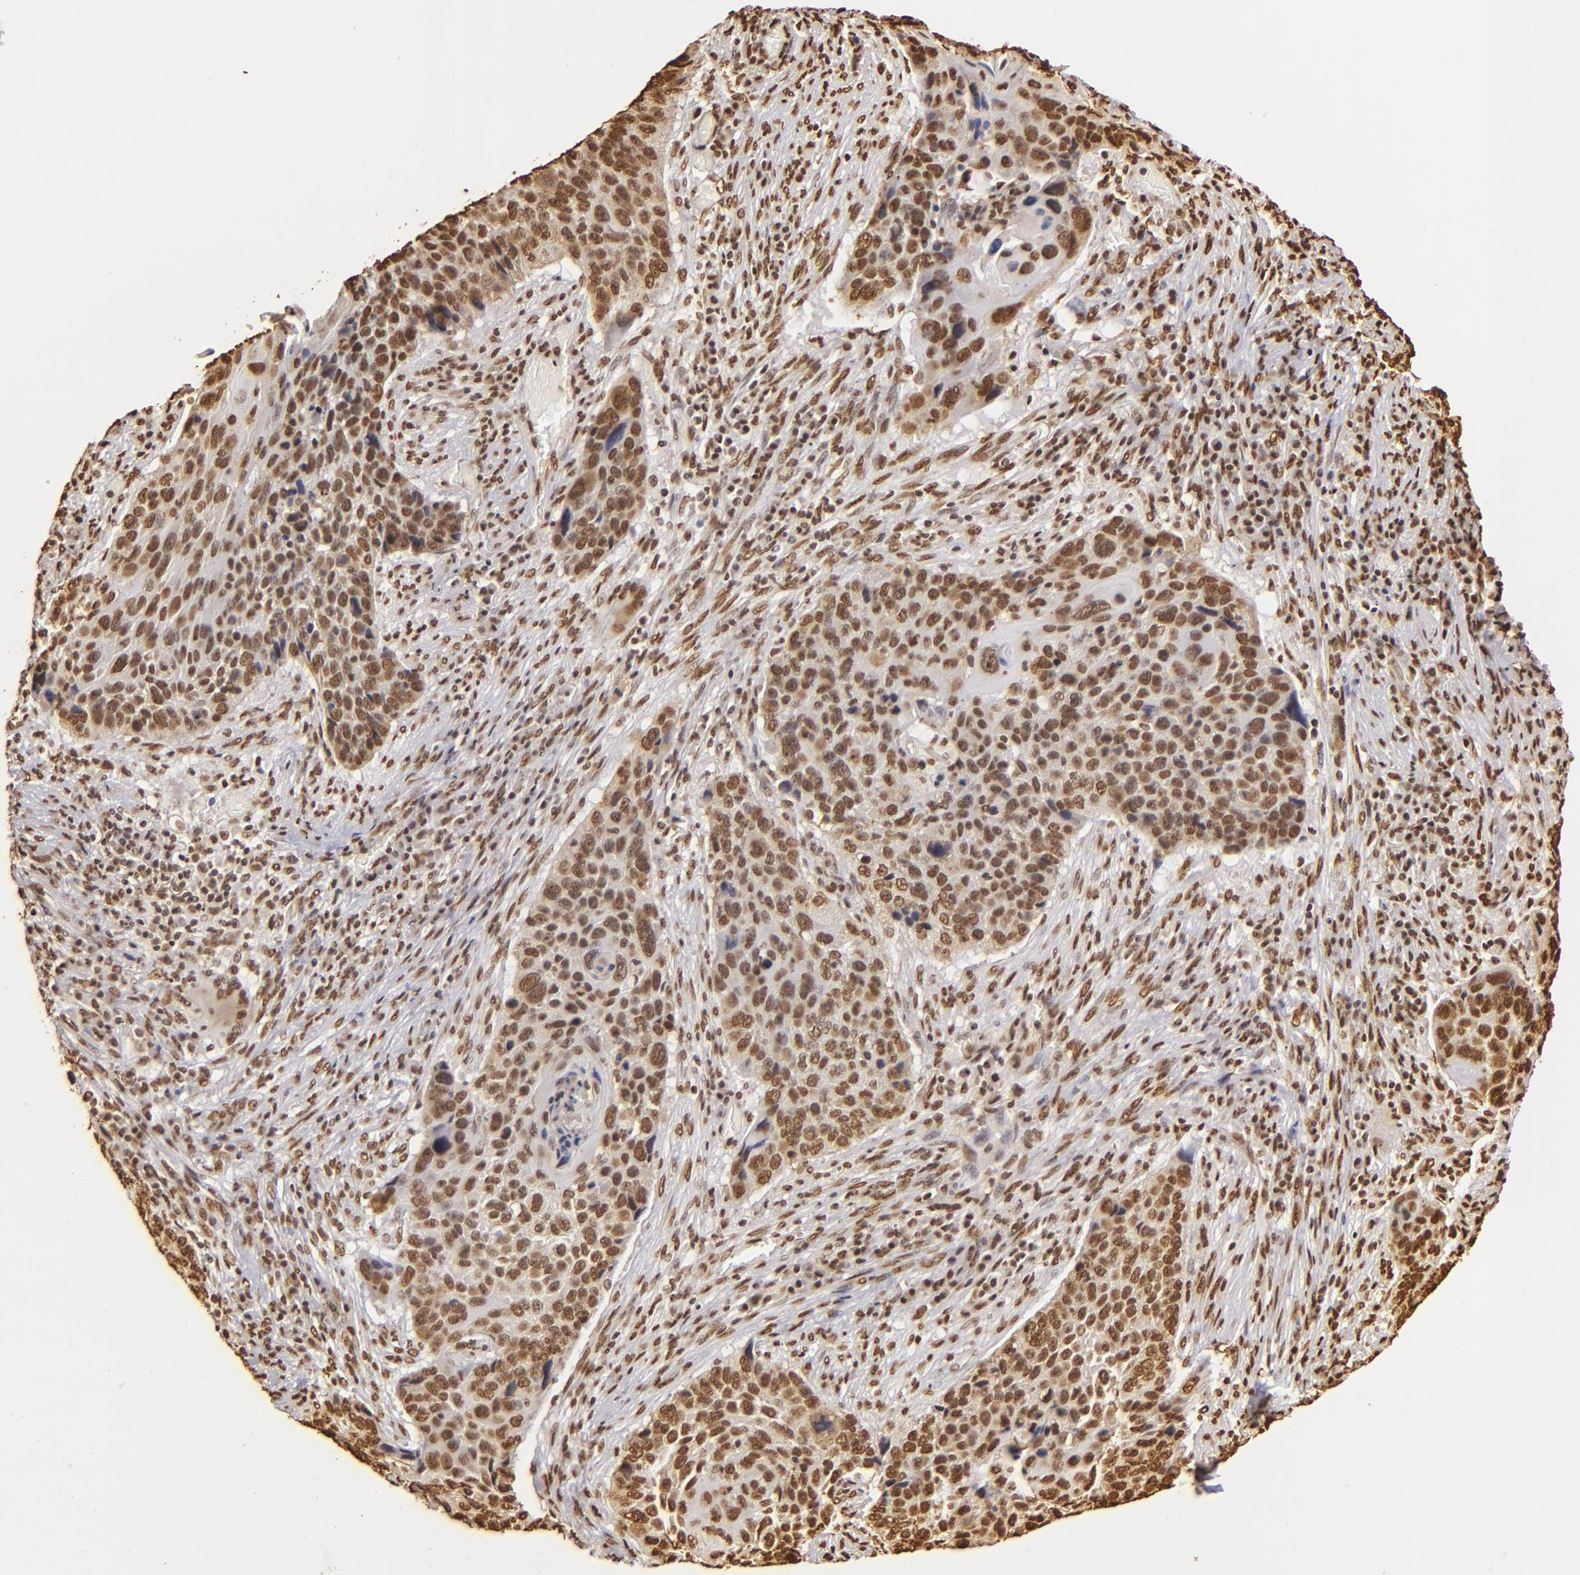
{"staining": {"intensity": "strong", "quantity": ">75%", "location": "nuclear"}, "tissue": "lung cancer", "cell_type": "Tumor cells", "image_type": "cancer", "snomed": [{"axis": "morphology", "description": "Squamous cell carcinoma, NOS"}, {"axis": "topography", "description": "Lung"}], "caption": "Immunohistochemistry staining of lung cancer, which exhibits high levels of strong nuclear expression in approximately >75% of tumor cells indicating strong nuclear protein positivity. The staining was performed using DAB (3,3'-diaminobenzidine) (brown) for protein detection and nuclei were counterstained in hematoxylin (blue).", "gene": "ILF3", "patient": {"sex": "male", "age": 68}}